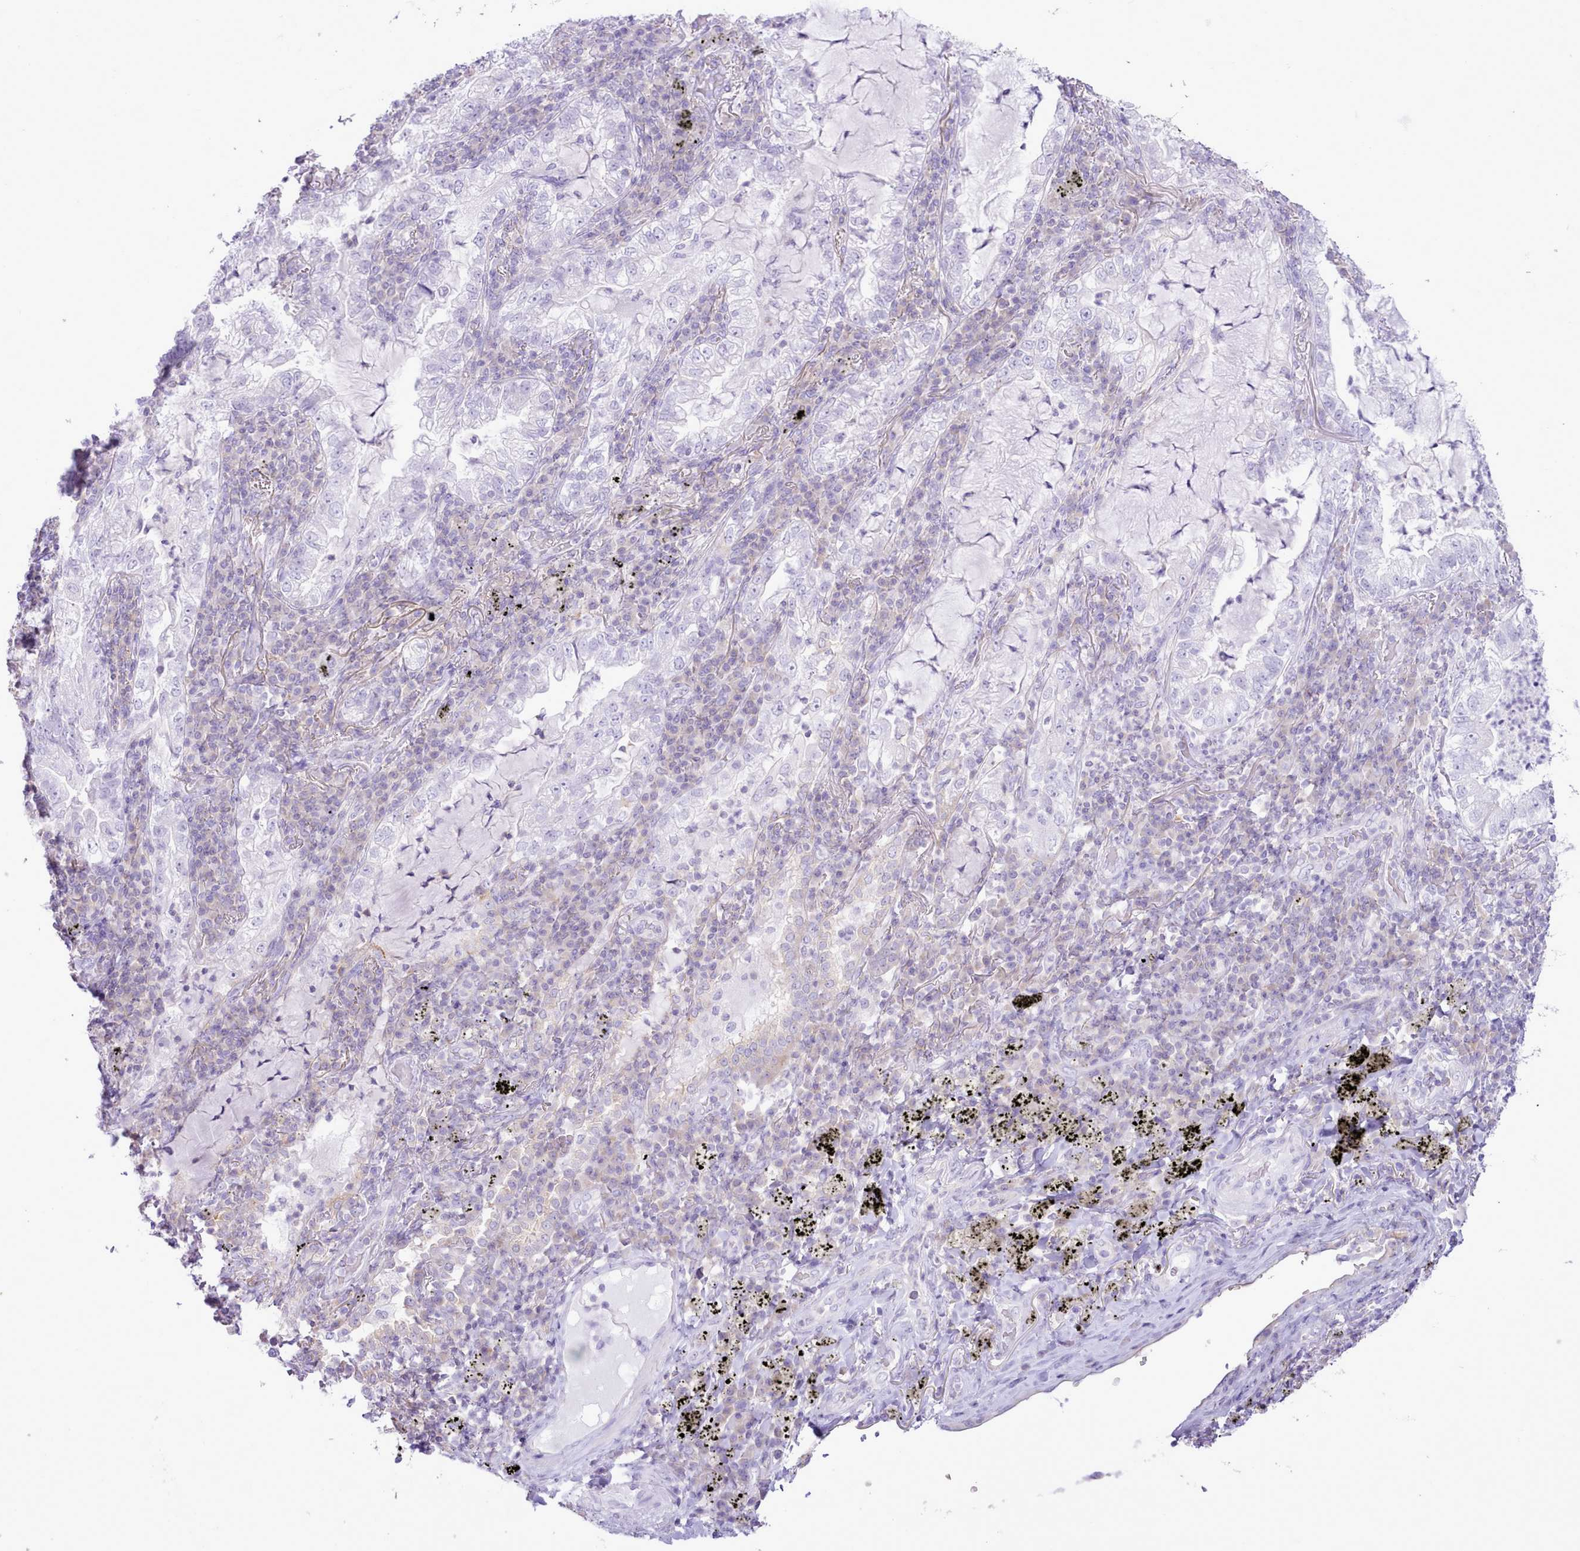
{"staining": {"intensity": "negative", "quantity": "none", "location": "none"}, "tissue": "lung cancer", "cell_type": "Tumor cells", "image_type": "cancer", "snomed": [{"axis": "morphology", "description": "Adenocarcinoma, NOS"}, {"axis": "topography", "description": "Lung"}], "caption": "Tumor cells are negative for brown protein staining in lung adenocarcinoma.", "gene": "MDFI", "patient": {"sex": "female", "age": 73}}